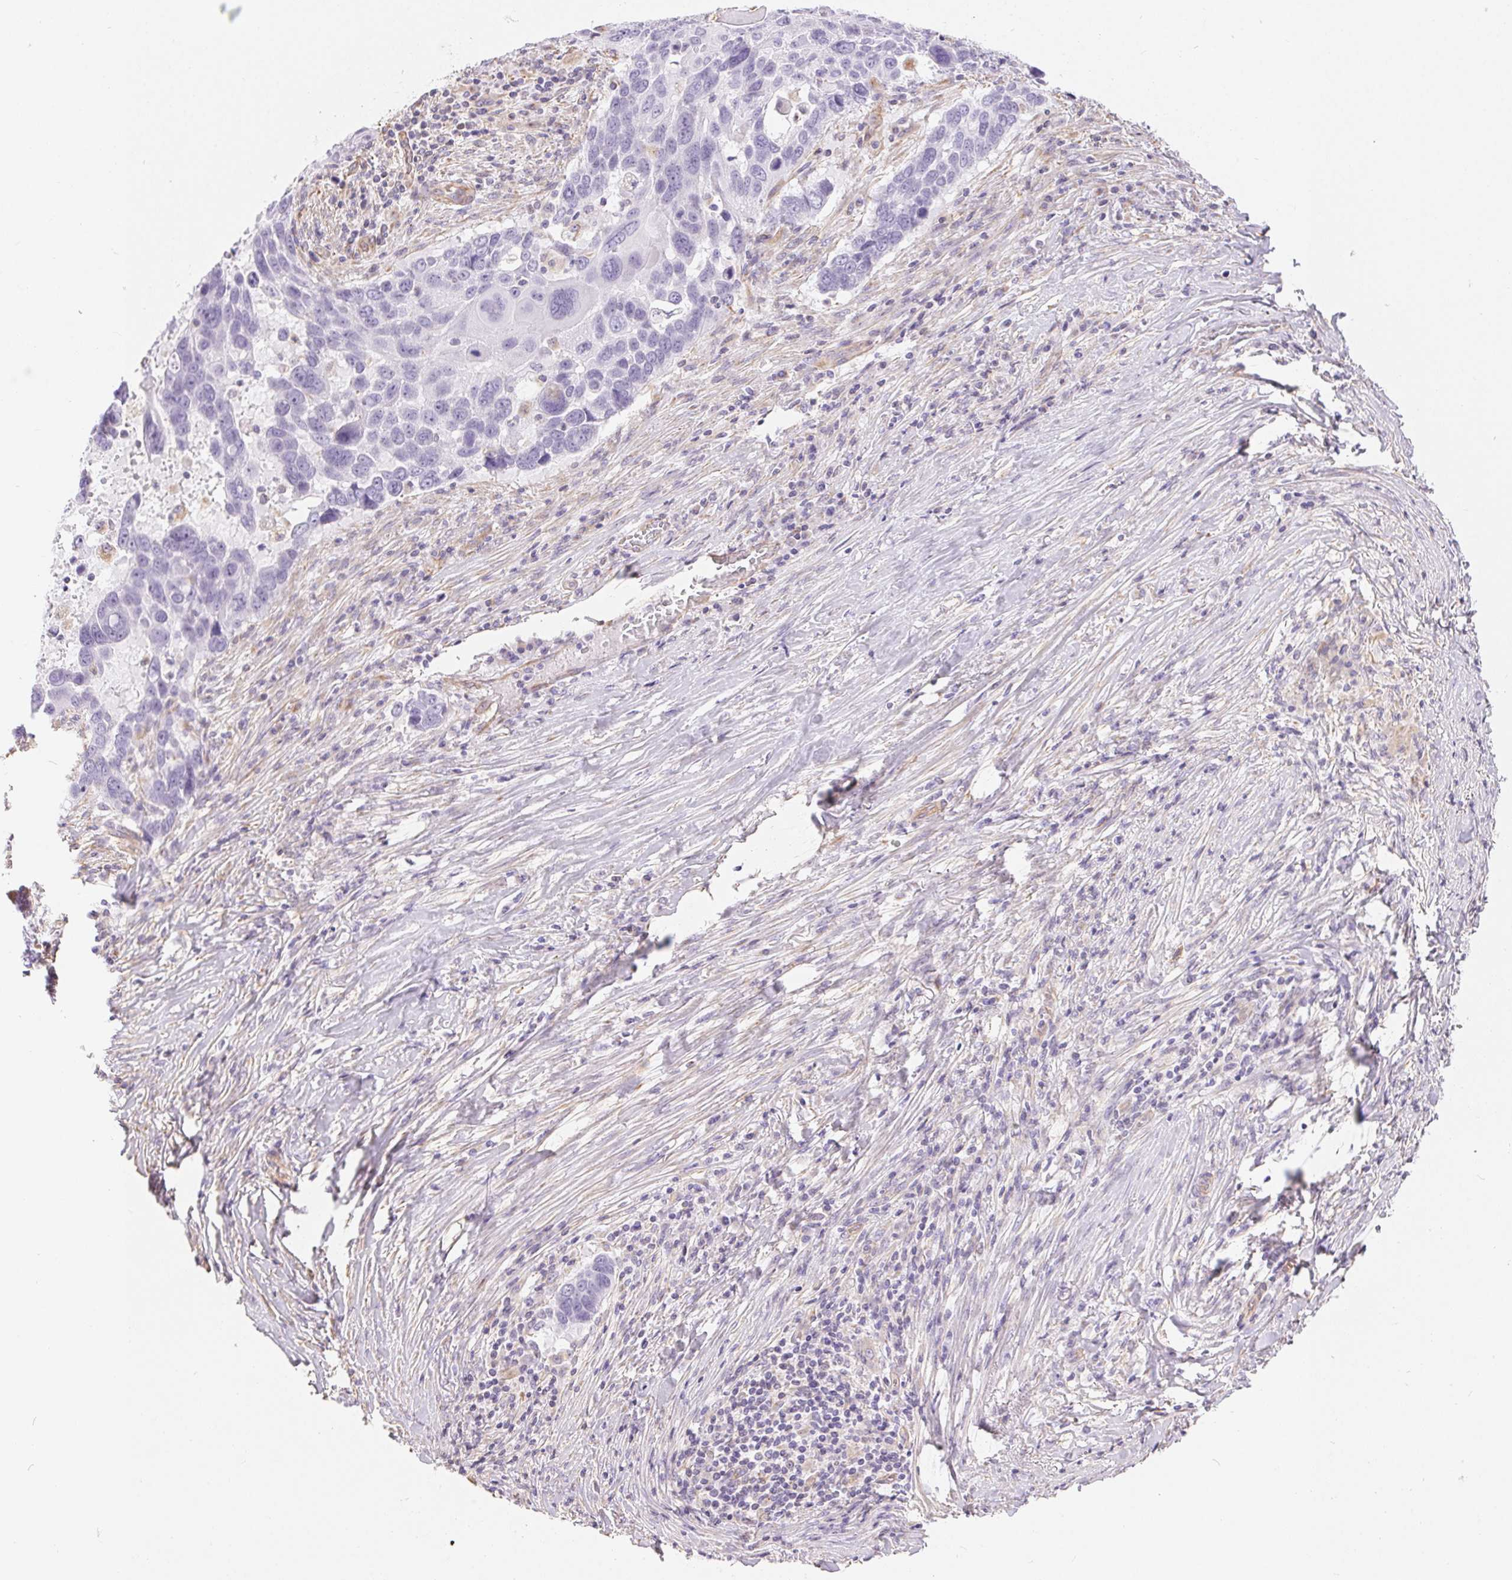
{"staining": {"intensity": "negative", "quantity": "none", "location": "none"}, "tissue": "lung cancer", "cell_type": "Tumor cells", "image_type": "cancer", "snomed": [{"axis": "morphology", "description": "Squamous cell carcinoma, NOS"}, {"axis": "topography", "description": "Lung"}], "caption": "This is a histopathology image of IHC staining of lung cancer, which shows no expression in tumor cells.", "gene": "GFAP", "patient": {"sex": "male", "age": 68}}